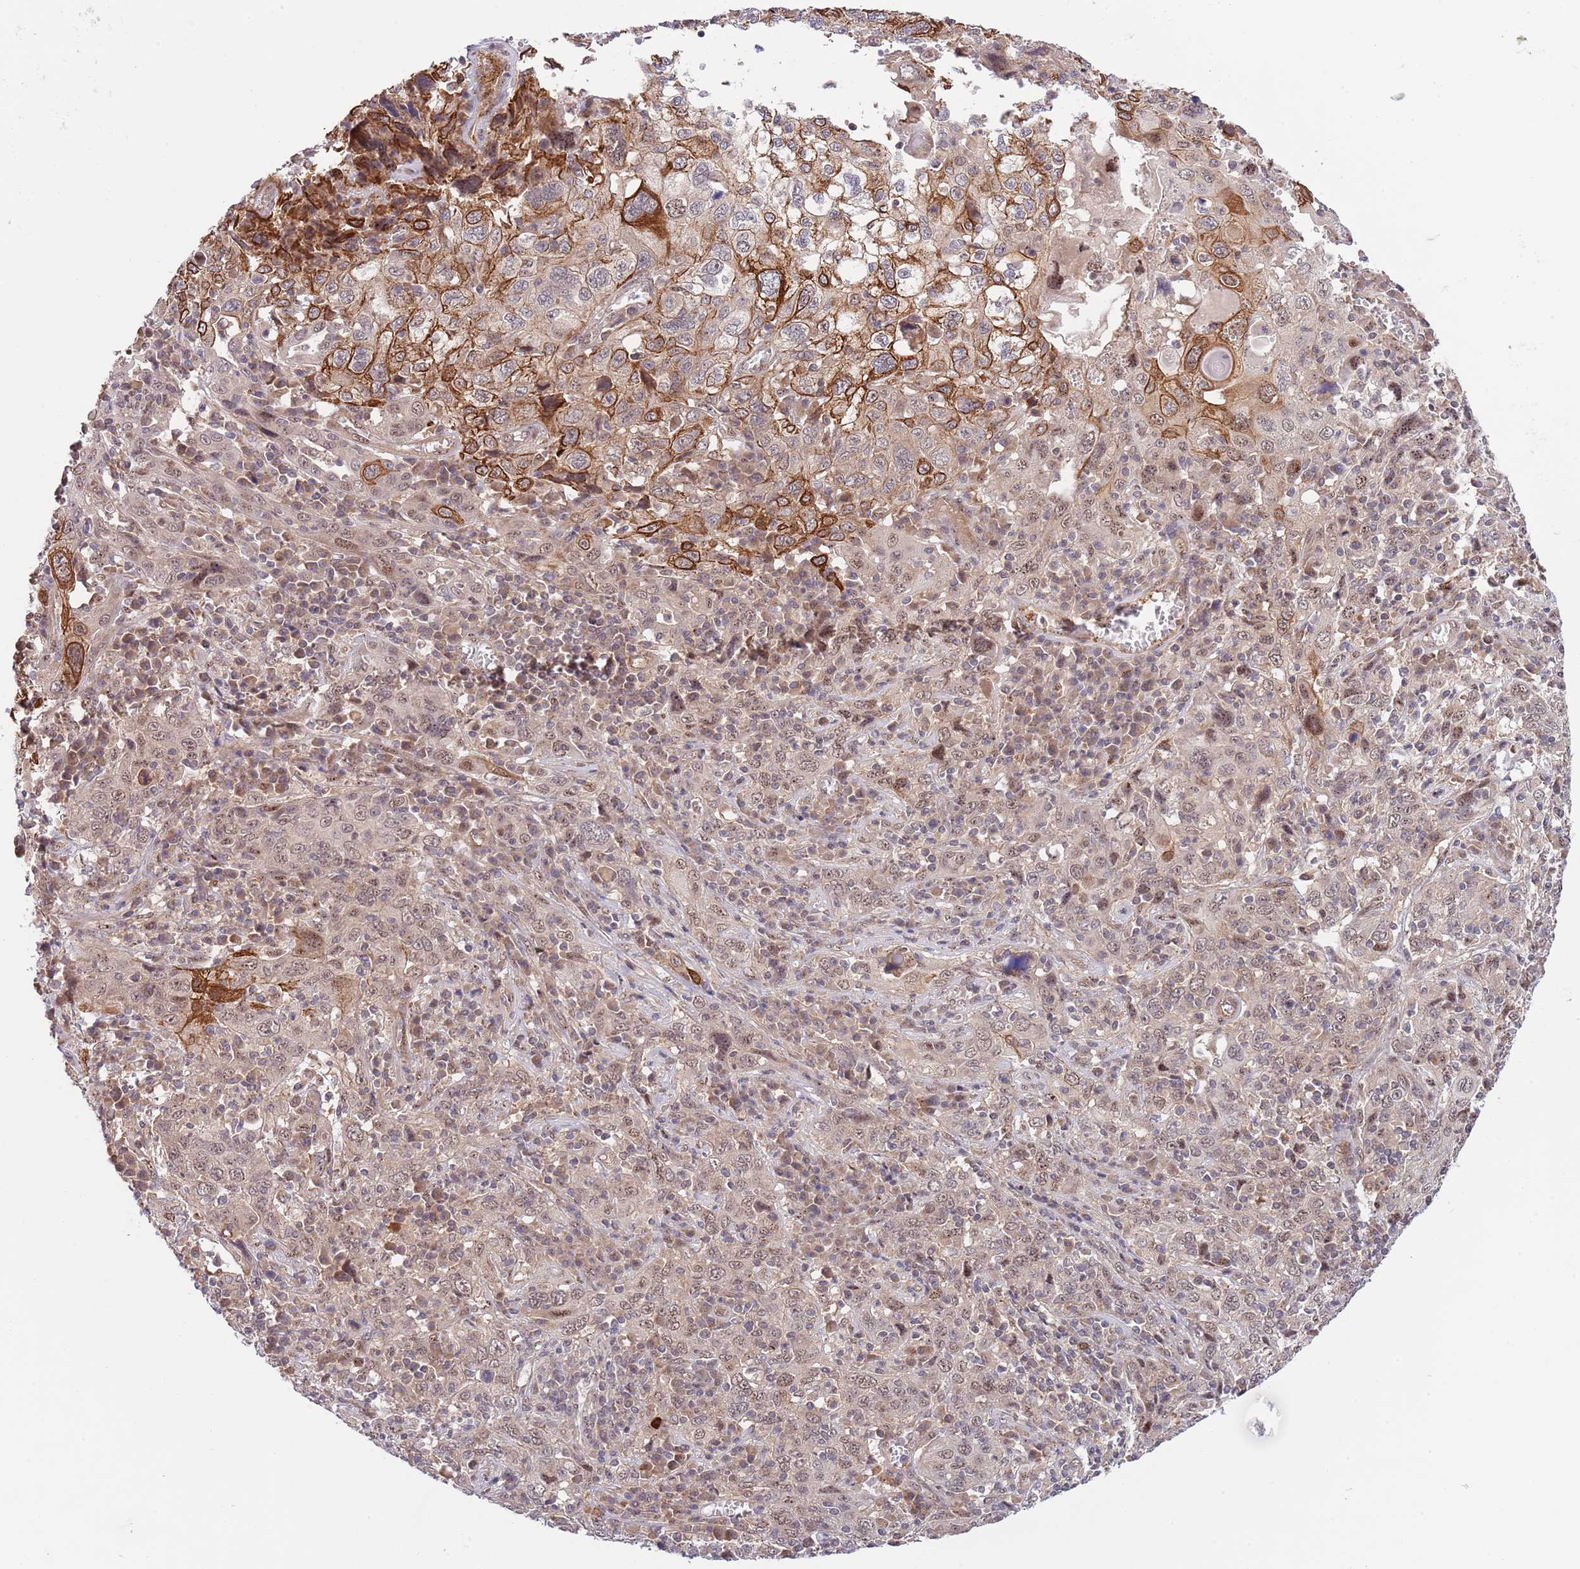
{"staining": {"intensity": "strong", "quantity": "<25%", "location": "cytoplasmic/membranous,nuclear"}, "tissue": "cervical cancer", "cell_type": "Tumor cells", "image_type": "cancer", "snomed": [{"axis": "morphology", "description": "Squamous cell carcinoma, NOS"}, {"axis": "topography", "description": "Cervix"}], "caption": "Strong cytoplasmic/membranous and nuclear staining for a protein is present in about <25% of tumor cells of cervical cancer (squamous cell carcinoma) using immunohistochemistry (IHC).", "gene": "PRR16", "patient": {"sex": "female", "age": 46}}